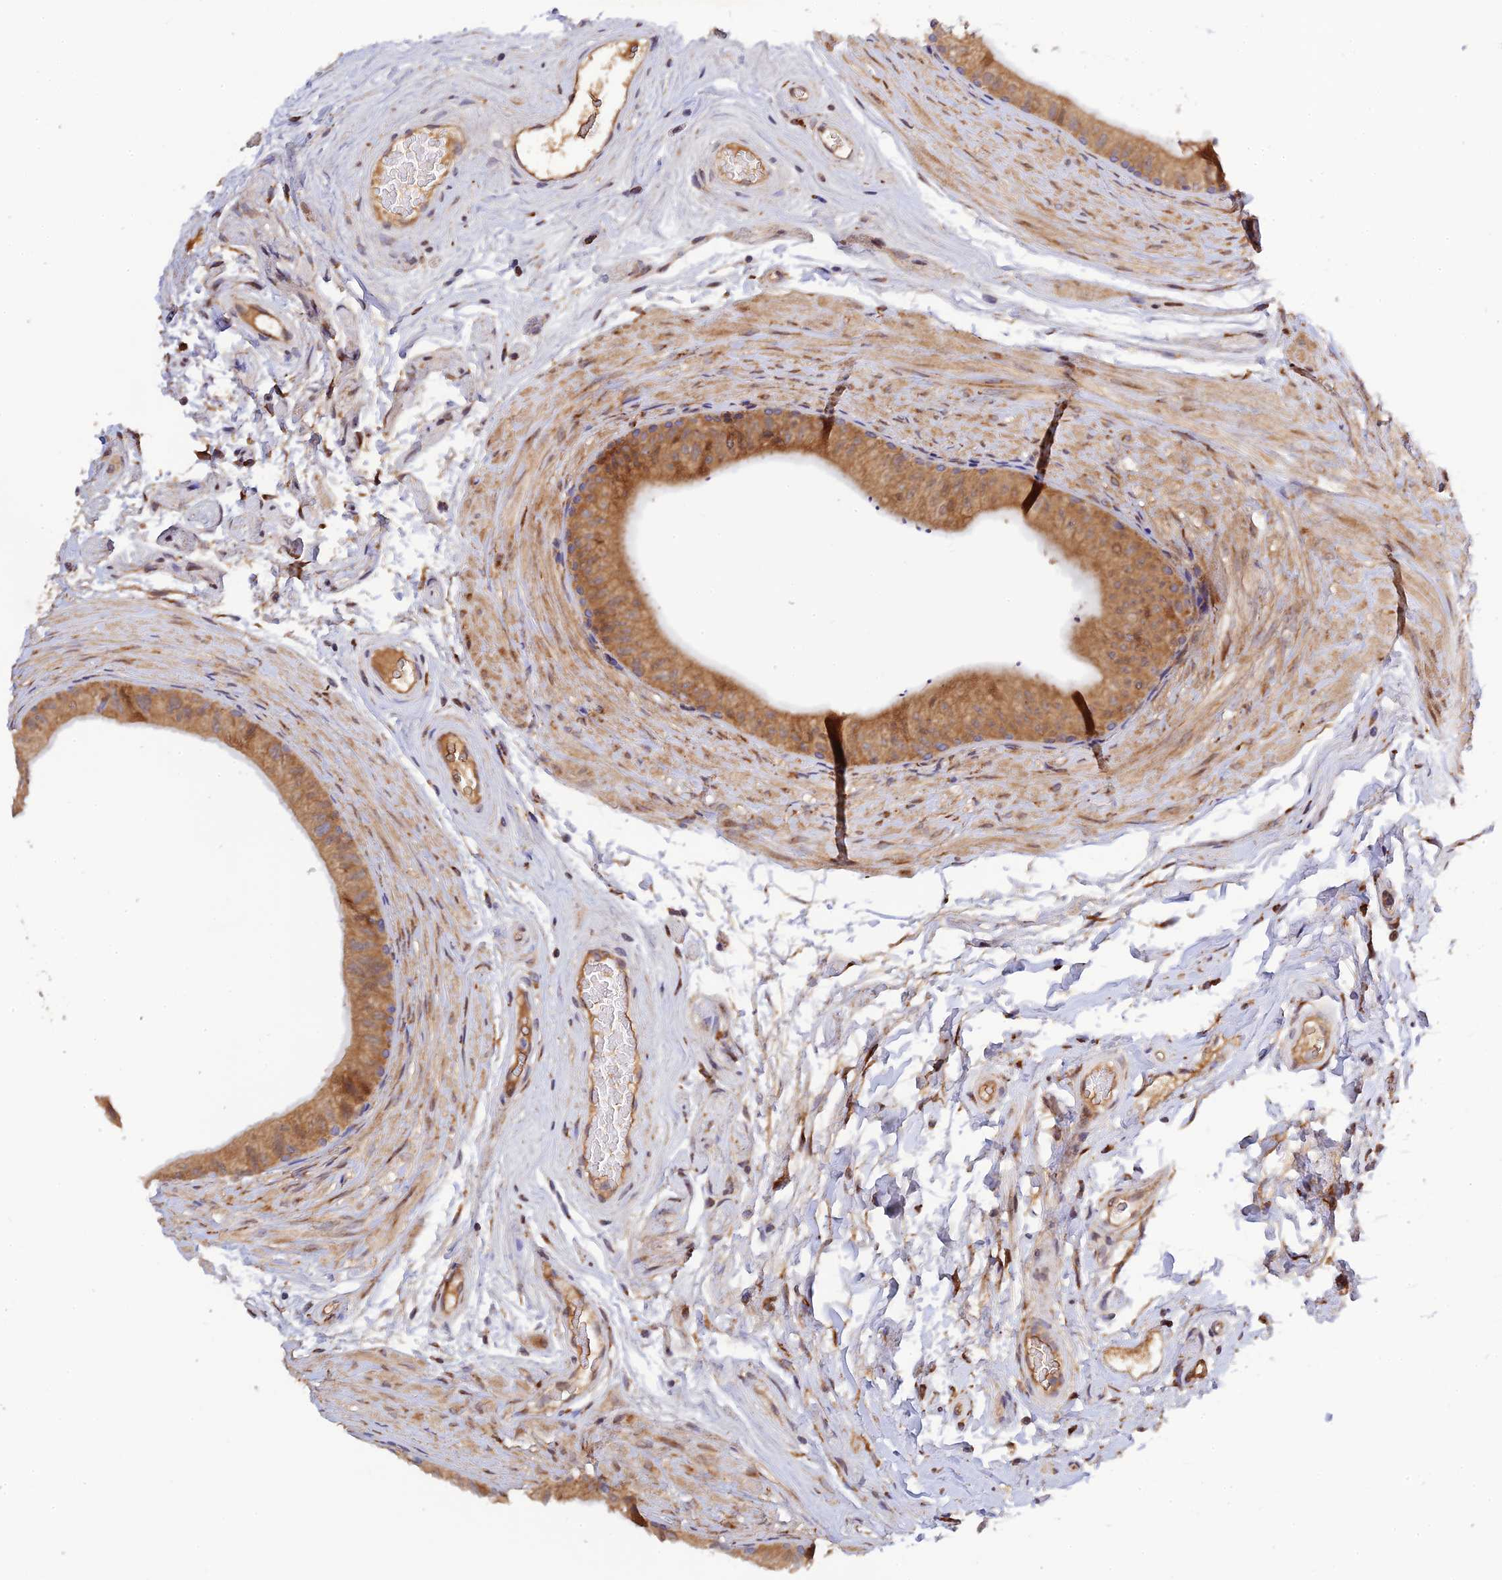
{"staining": {"intensity": "moderate", "quantity": ">75%", "location": "cytoplasmic/membranous"}, "tissue": "epididymis", "cell_type": "Glandular cells", "image_type": "normal", "snomed": [{"axis": "morphology", "description": "Normal tissue, NOS"}, {"axis": "topography", "description": "Epididymis"}], "caption": "This is an image of immunohistochemistry (IHC) staining of benign epididymis, which shows moderate staining in the cytoplasmic/membranous of glandular cells.", "gene": "P3H3", "patient": {"sex": "male", "age": 45}}